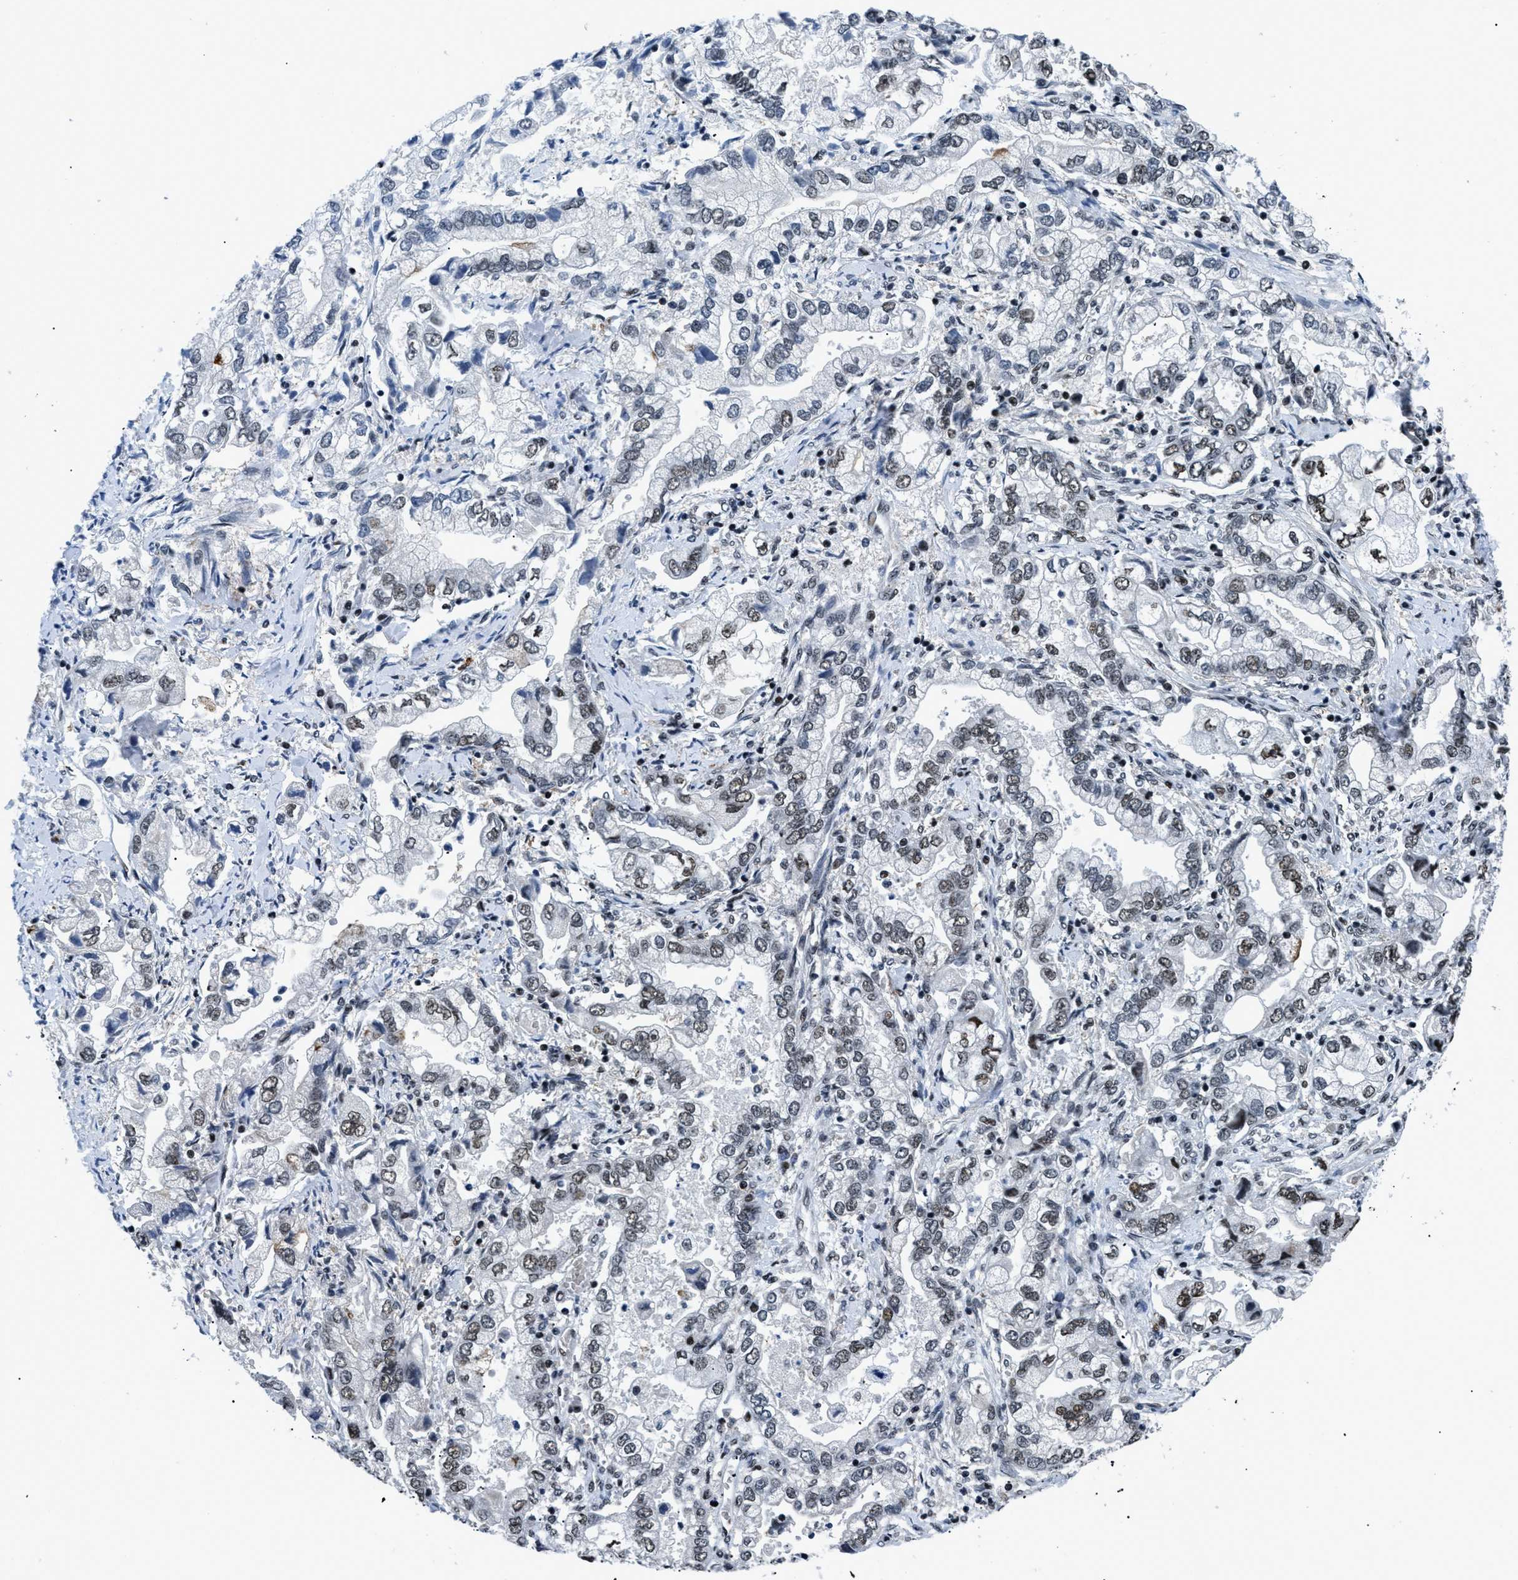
{"staining": {"intensity": "strong", "quantity": "25%-75%", "location": "nuclear"}, "tissue": "stomach cancer", "cell_type": "Tumor cells", "image_type": "cancer", "snomed": [{"axis": "morphology", "description": "Normal tissue, NOS"}, {"axis": "morphology", "description": "Adenocarcinoma, NOS"}, {"axis": "topography", "description": "Stomach"}], "caption": "The photomicrograph displays a brown stain indicating the presence of a protein in the nuclear of tumor cells in stomach cancer.", "gene": "SMARCB1", "patient": {"sex": "male", "age": 62}}